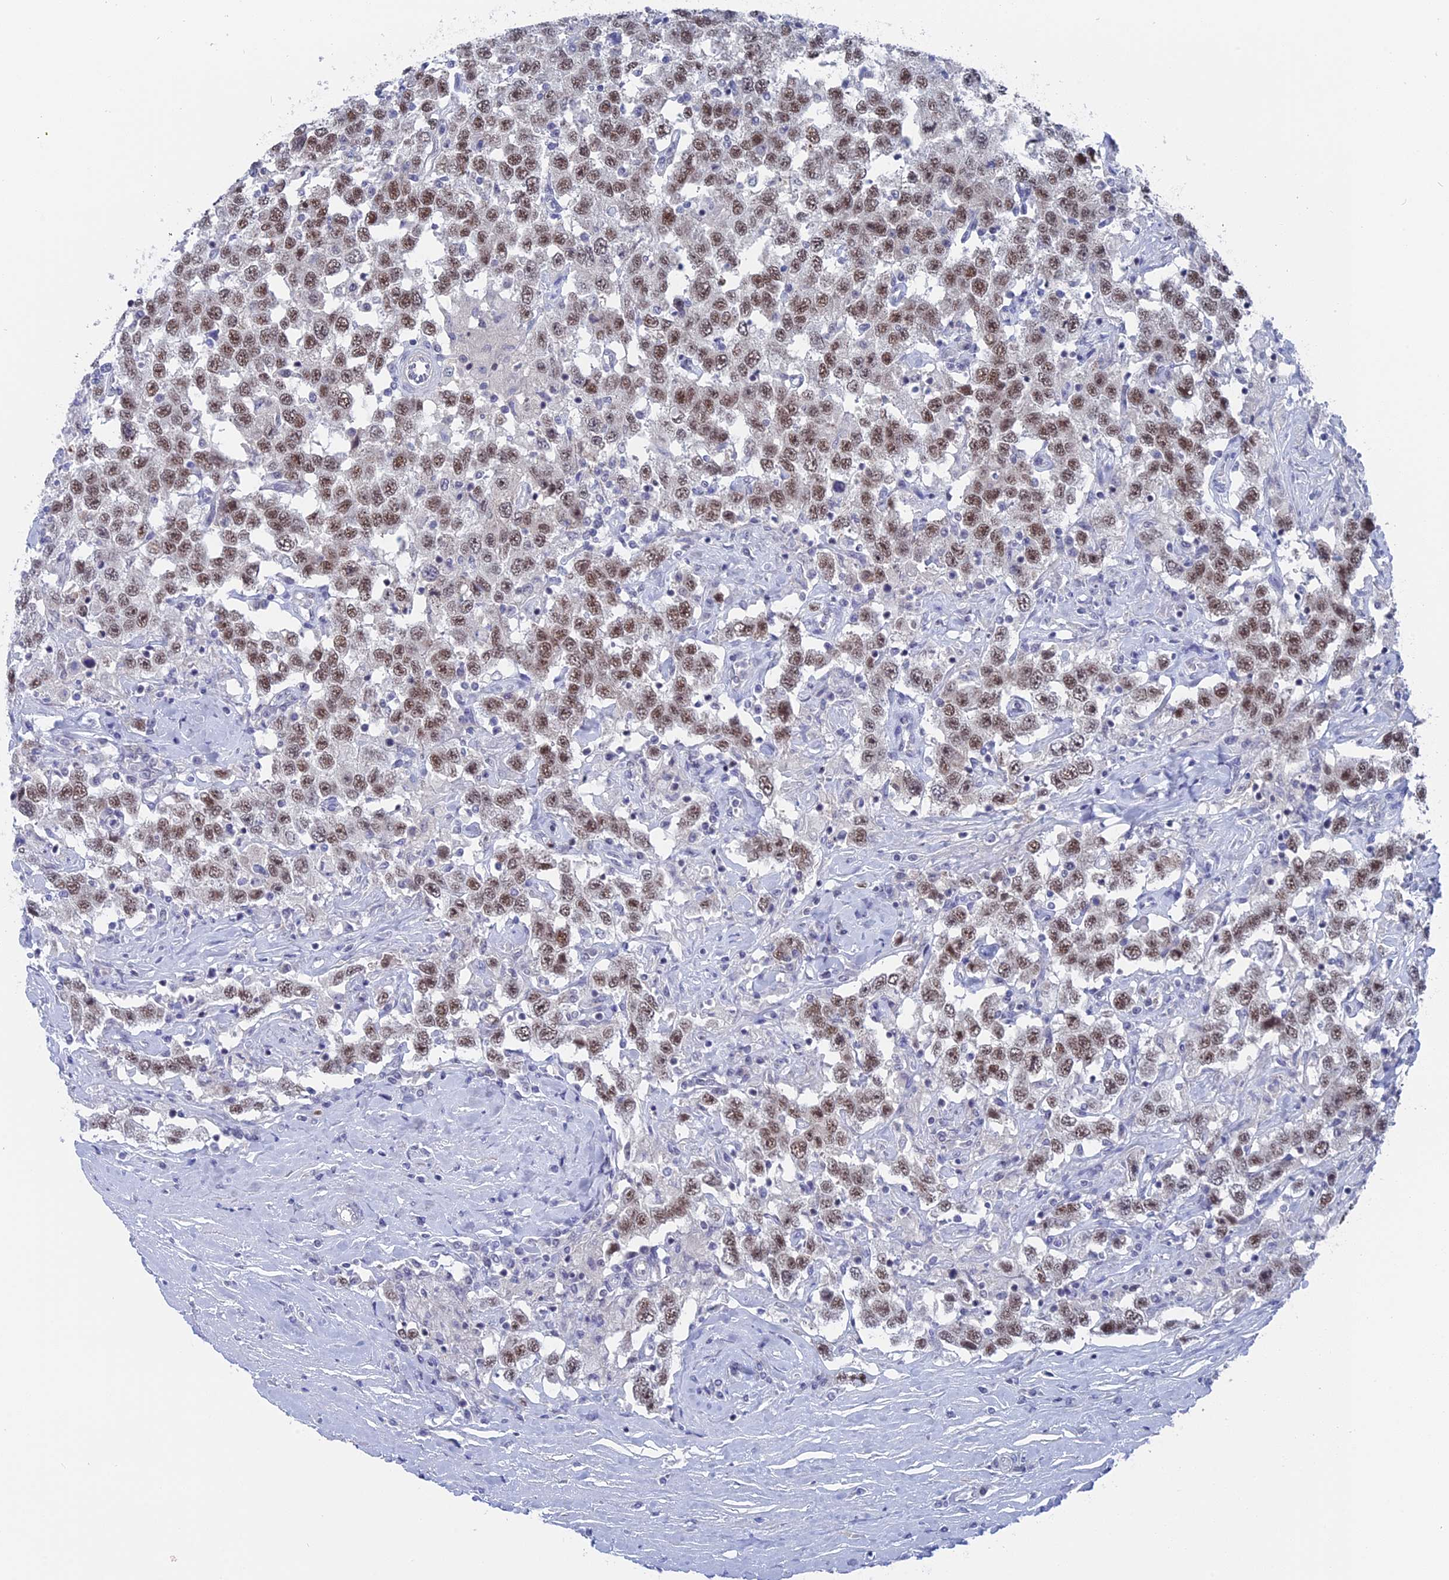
{"staining": {"intensity": "moderate", "quantity": ">75%", "location": "nuclear"}, "tissue": "testis cancer", "cell_type": "Tumor cells", "image_type": "cancer", "snomed": [{"axis": "morphology", "description": "Seminoma, NOS"}, {"axis": "topography", "description": "Testis"}], "caption": "Immunohistochemical staining of testis cancer shows medium levels of moderate nuclear expression in about >75% of tumor cells.", "gene": "BRD2", "patient": {"sex": "male", "age": 41}}